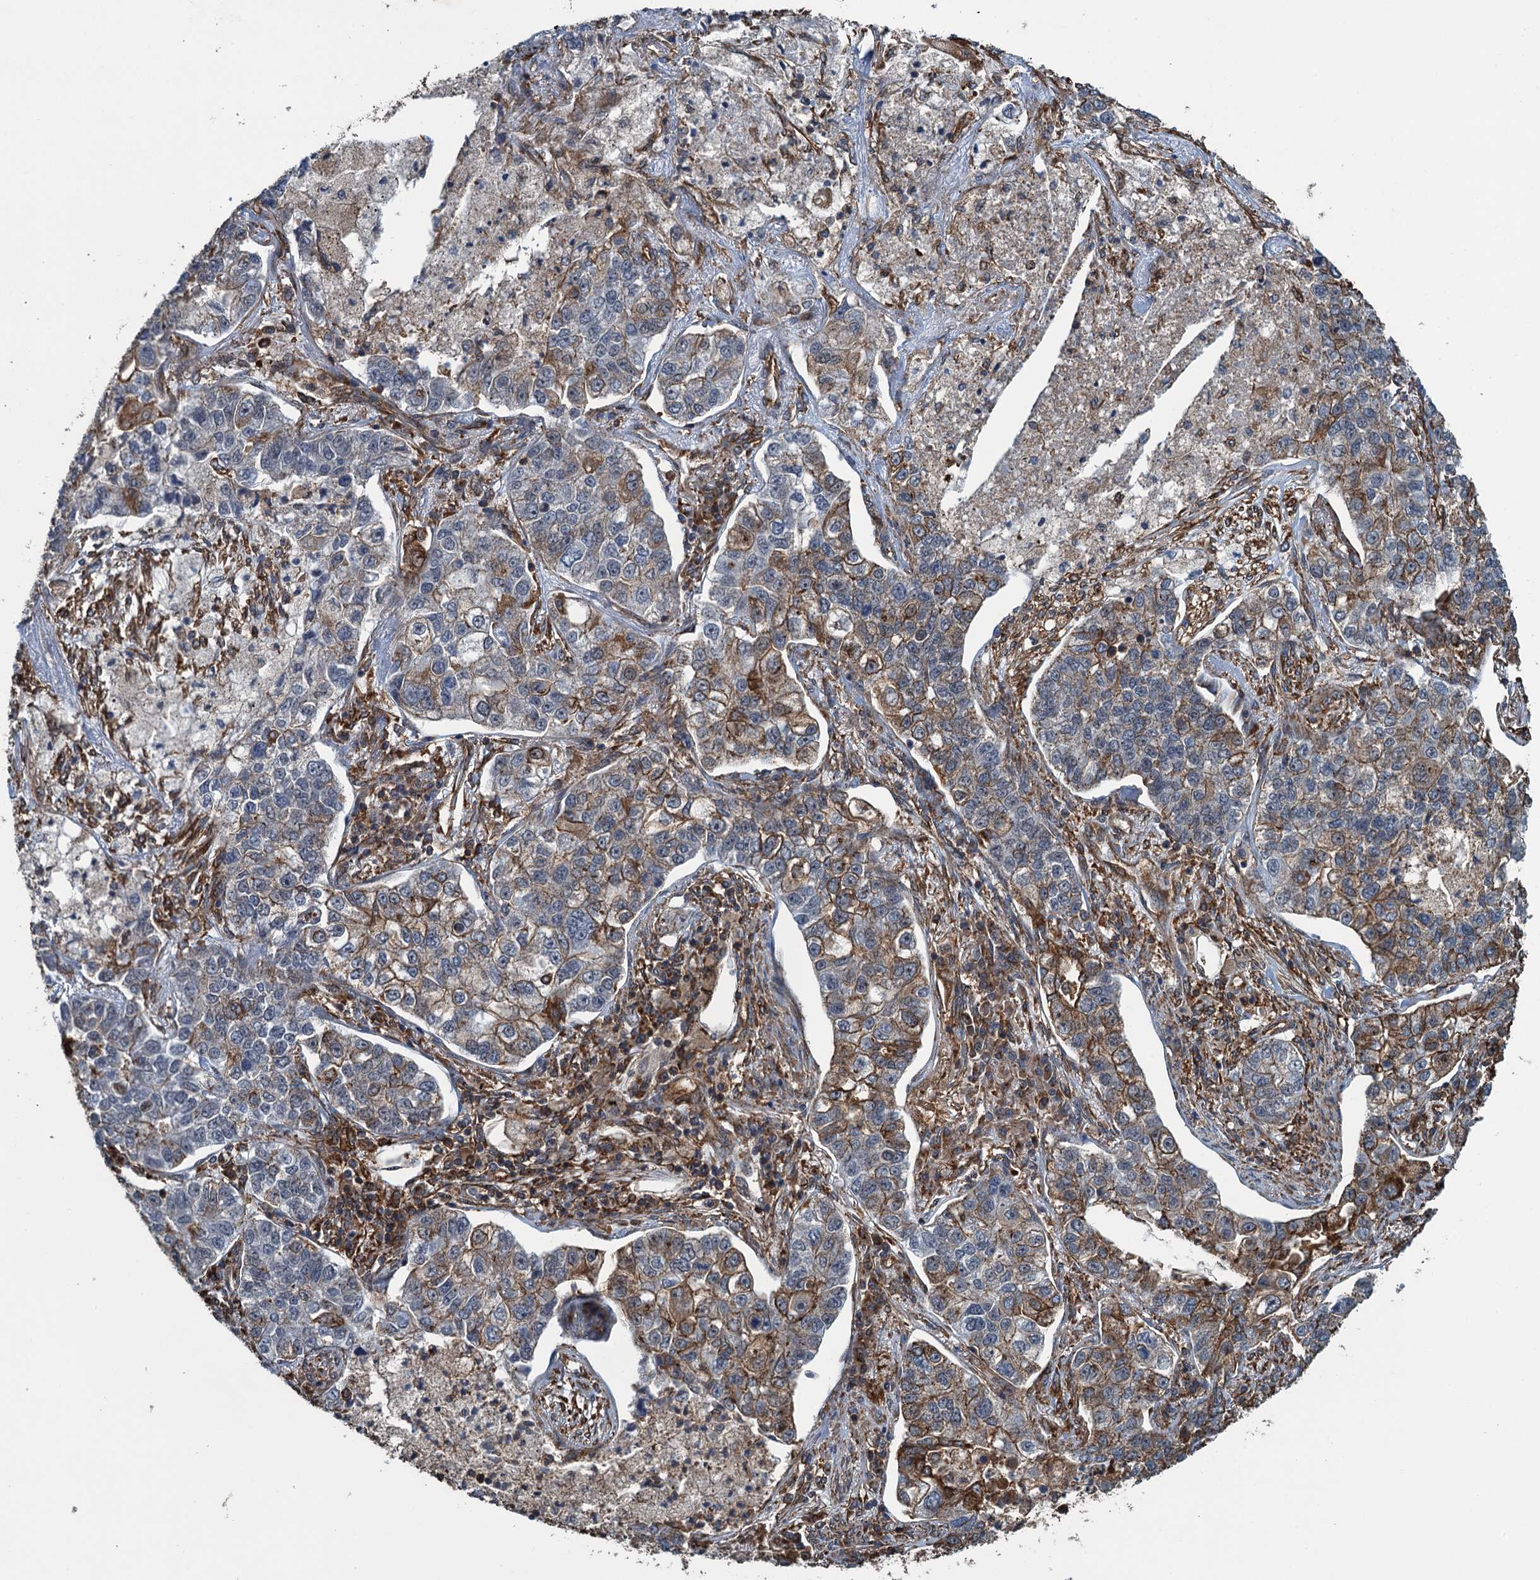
{"staining": {"intensity": "moderate", "quantity": "<25%", "location": "cytoplasmic/membranous"}, "tissue": "lung cancer", "cell_type": "Tumor cells", "image_type": "cancer", "snomed": [{"axis": "morphology", "description": "Adenocarcinoma, NOS"}, {"axis": "topography", "description": "Lung"}], "caption": "Tumor cells show low levels of moderate cytoplasmic/membranous staining in approximately <25% of cells in lung cancer.", "gene": "WHAMM", "patient": {"sex": "male", "age": 49}}